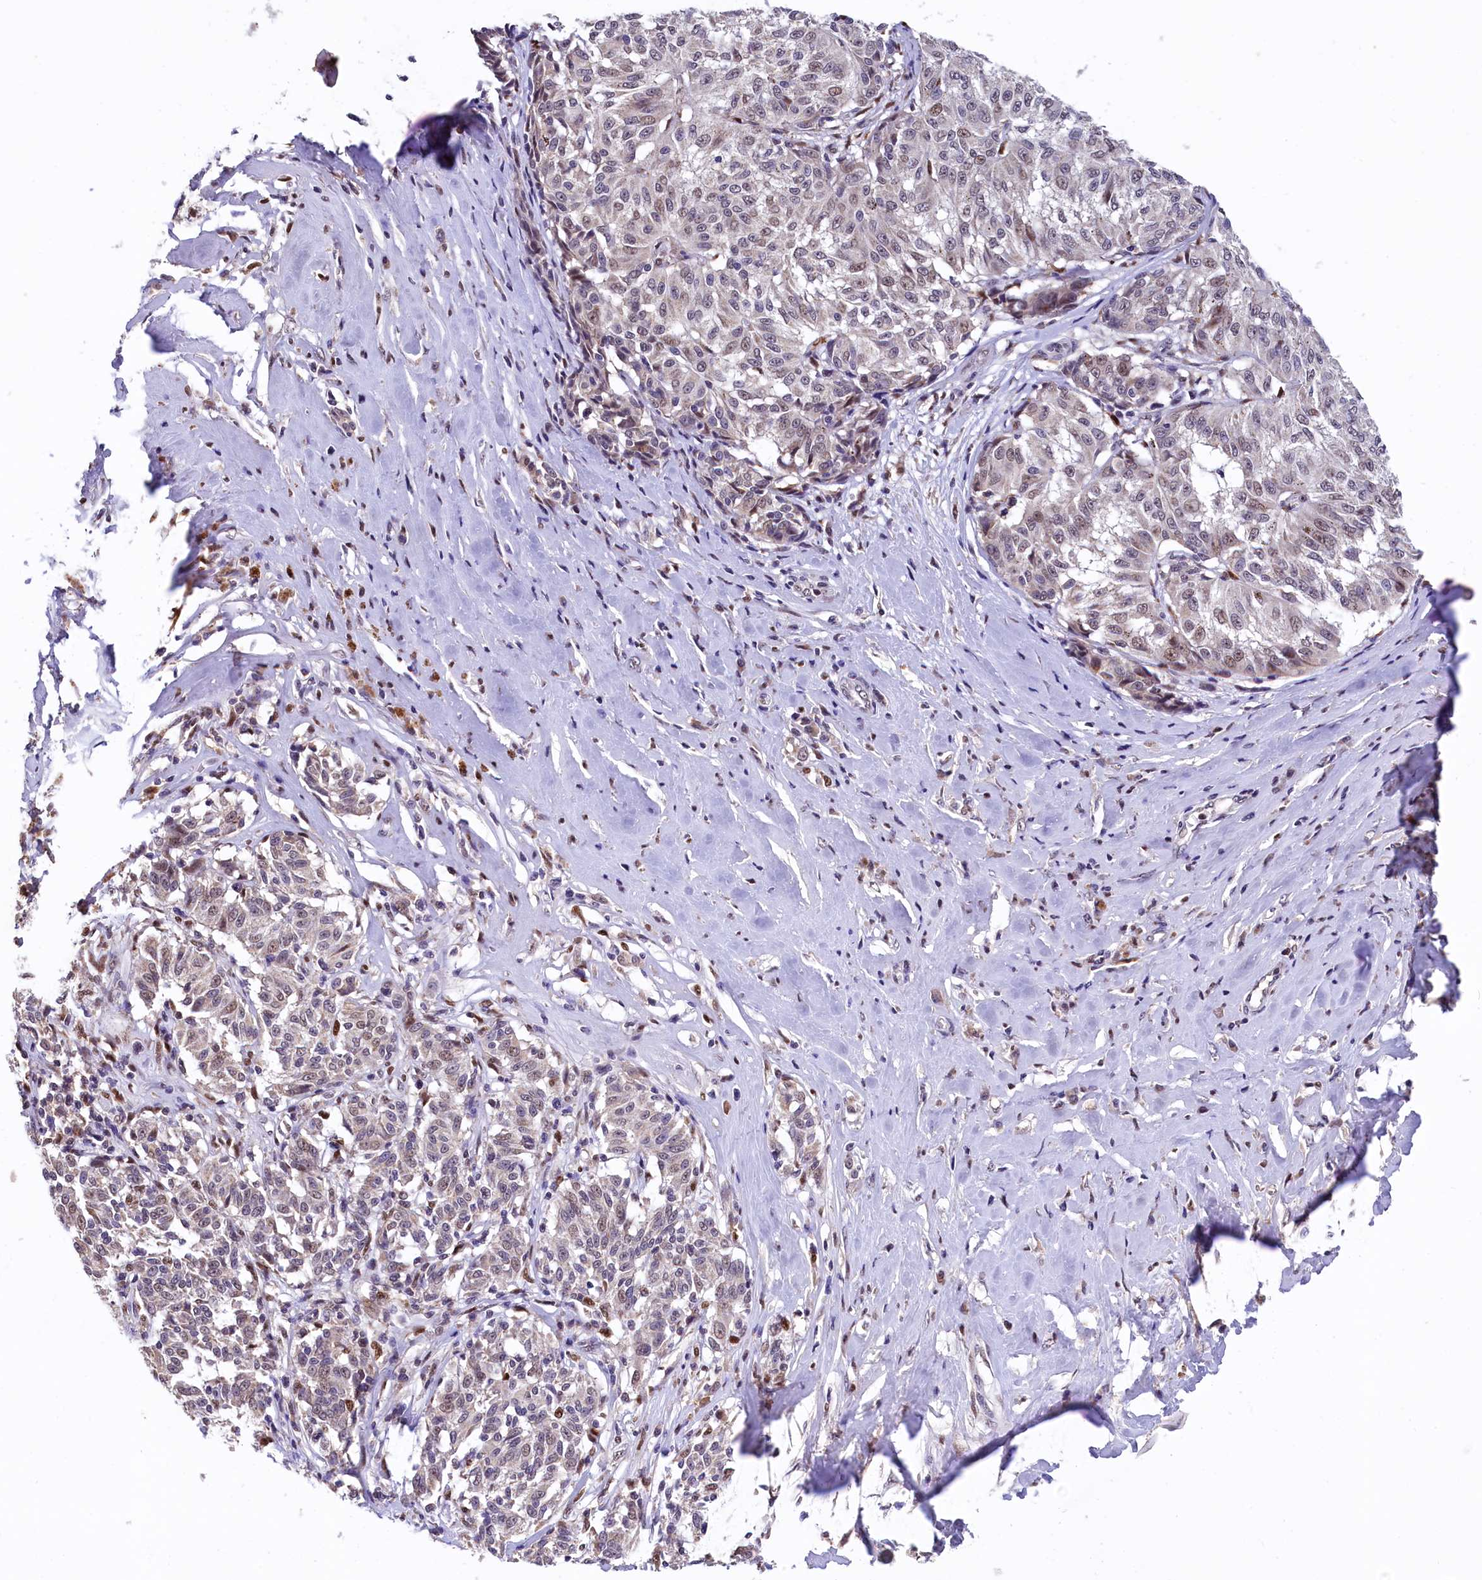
{"staining": {"intensity": "weak", "quantity": "<25%", "location": "nuclear"}, "tissue": "melanoma", "cell_type": "Tumor cells", "image_type": "cancer", "snomed": [{"axis": "morphology", "description": "Malignant melanoma, NOS"}, {"axis": "topography", "description": "Skin"}], "caption": "Melanoma stained for a protein using IHC reveals no expression tumor cells.", "gene": "HECTD4", "patient": {"sex": "female", "age": 72}}